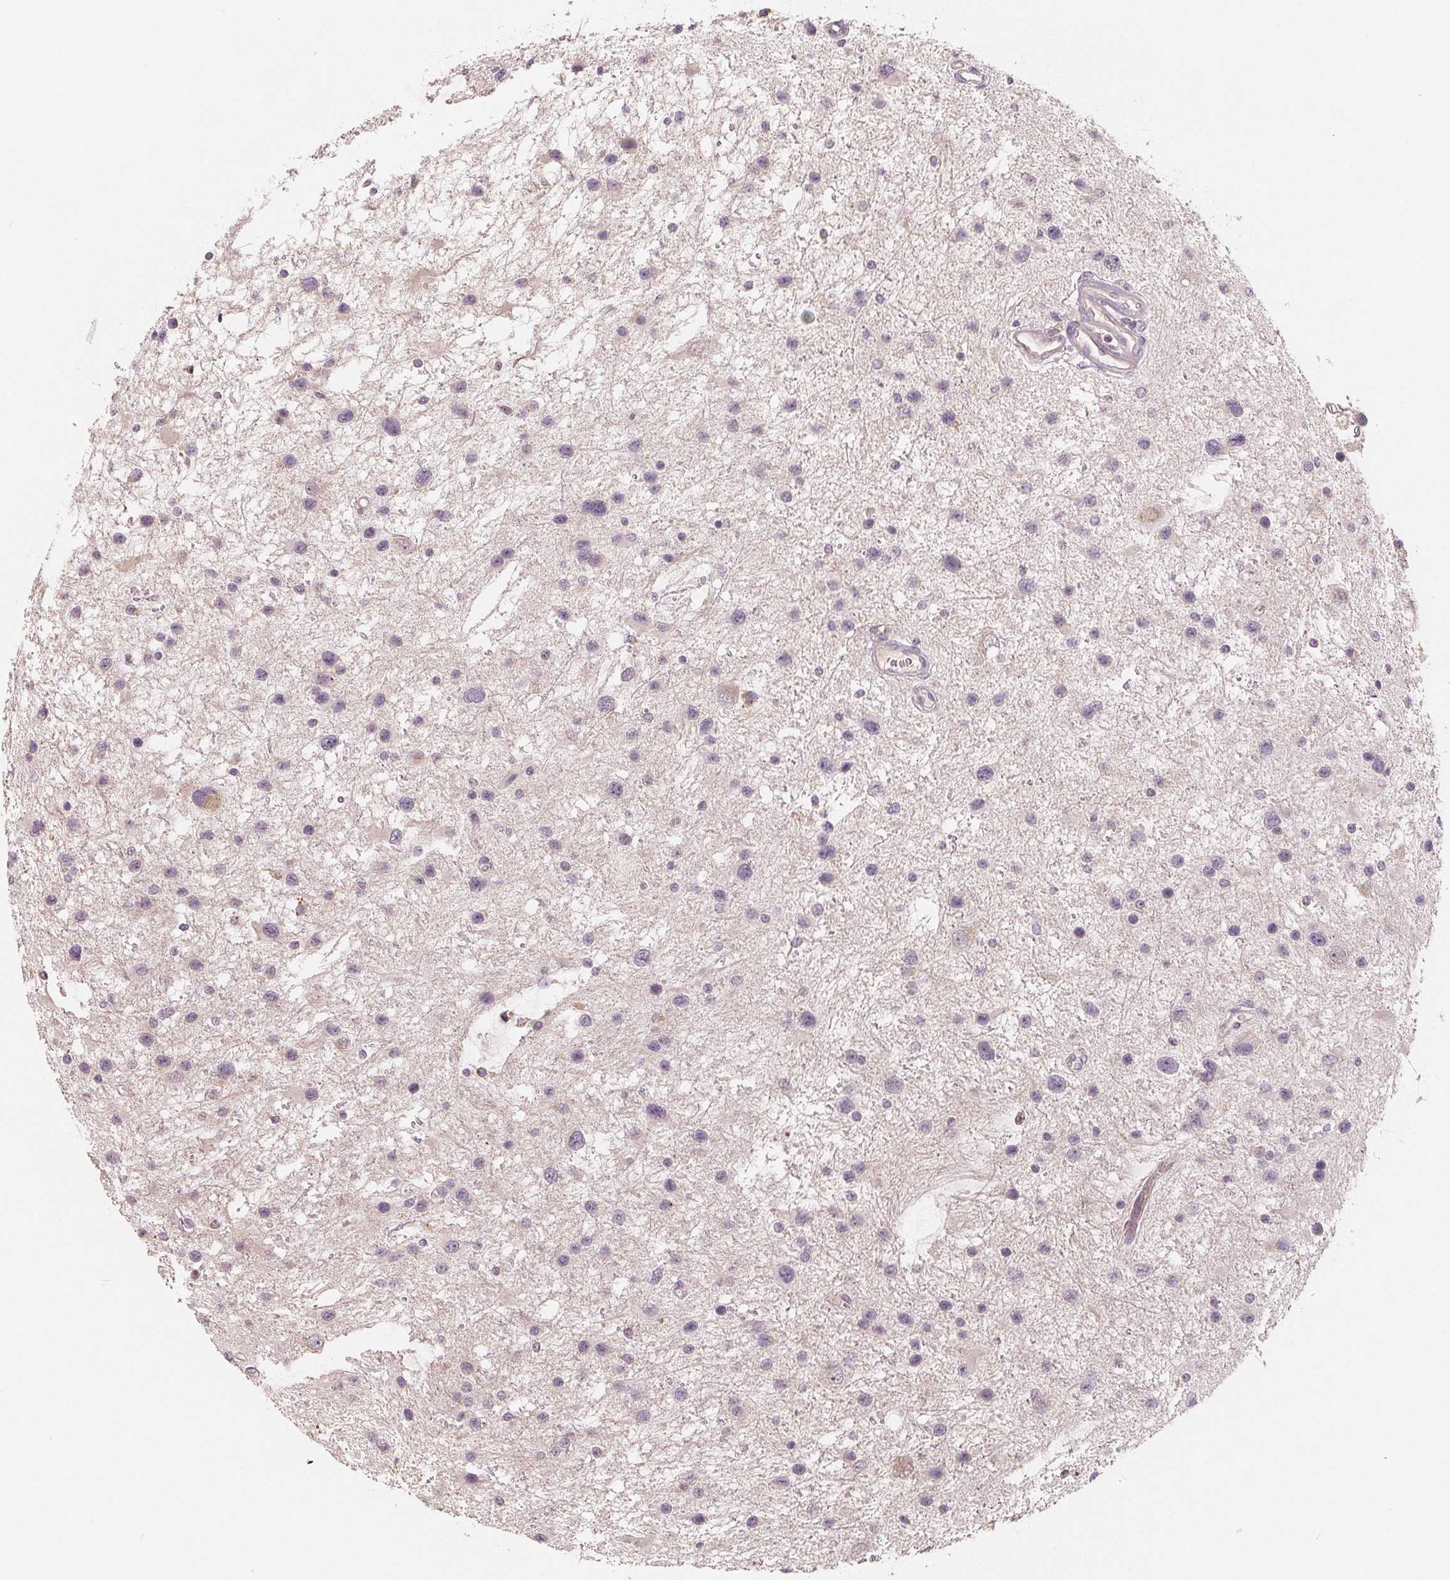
{"staining": {"intensity": "negative", "quantity": "none", "location": "none"}, "tissue": "glioma", "cell_type": "Tumor cells", "image_type": "cancer", "snomed": [{"axis": "morphology", "description": "Glioma, malignant, Low grade"}, {"axis": "topography", "description": "Brain"}], "caption": "A high-resolution photomicrograph shows immunohistochemistry staining of malignant glioma (low-grade), which demonstrates no significant positivity in tumor cells.", "gene": "AQP8", "patient": {"sex": "female", "age": 32}}